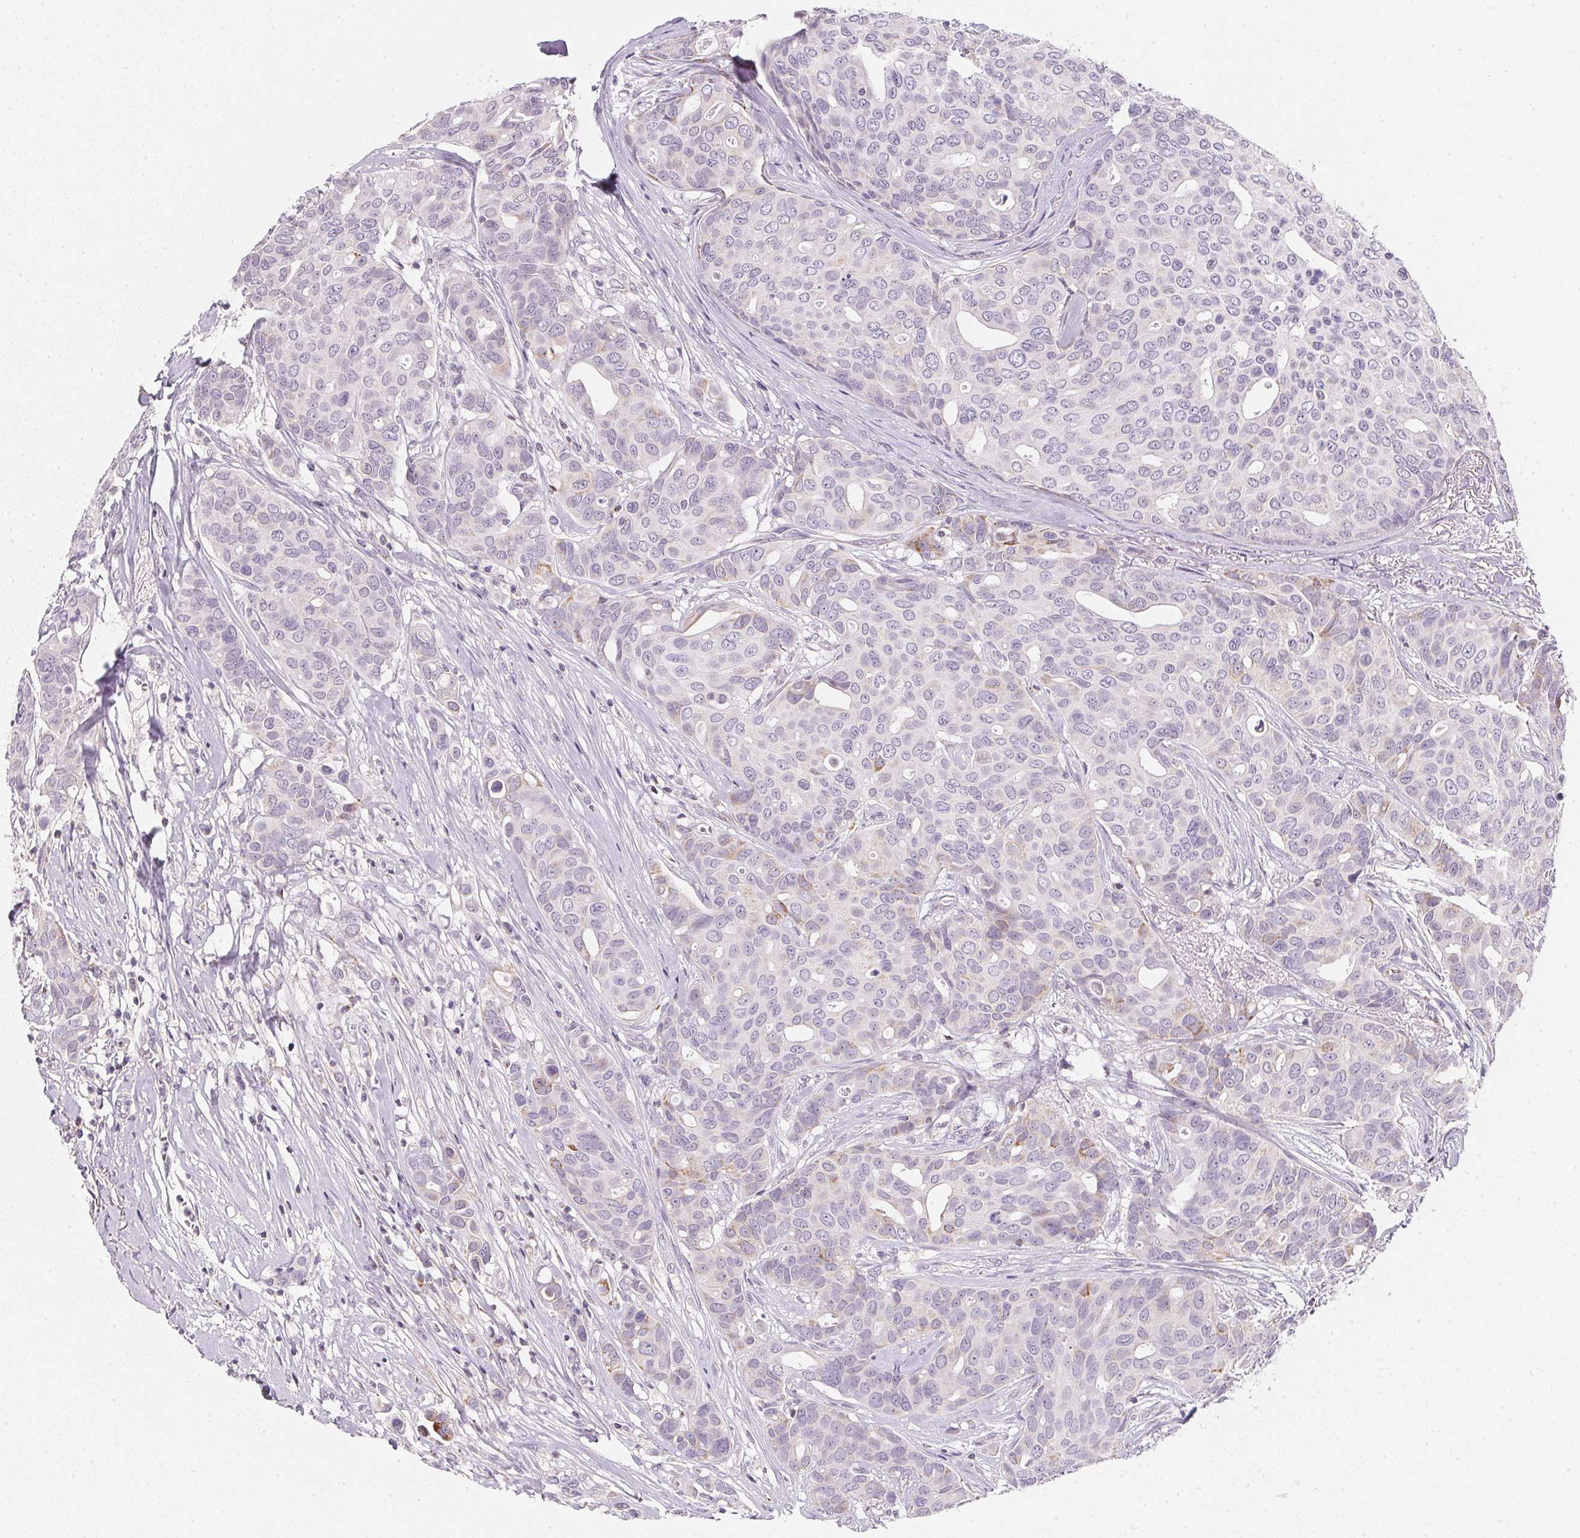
{"staining": {"intensity": "negative", "quantity": "none", "location": "none"}, "tissue": "breast cancer", "cell_type": "Tumor cells", "image_type": "cancer", "snomed": [{"axis": "morphology", "description": "Duct carcinoma"}, {"axis": "topography", "description": "Breast"}], "caption": "Immunohistochemistry image of human breast cancer (infiltrating ductal carcinoma) stained for a protein (brown), which demonstrates no positivity in tumor cells. (Immunohistochemistry (ihc), brightfield microscopy, high magnification).", "gene": "GIPC2", "patient": {"sex": "female", "age": 54}}